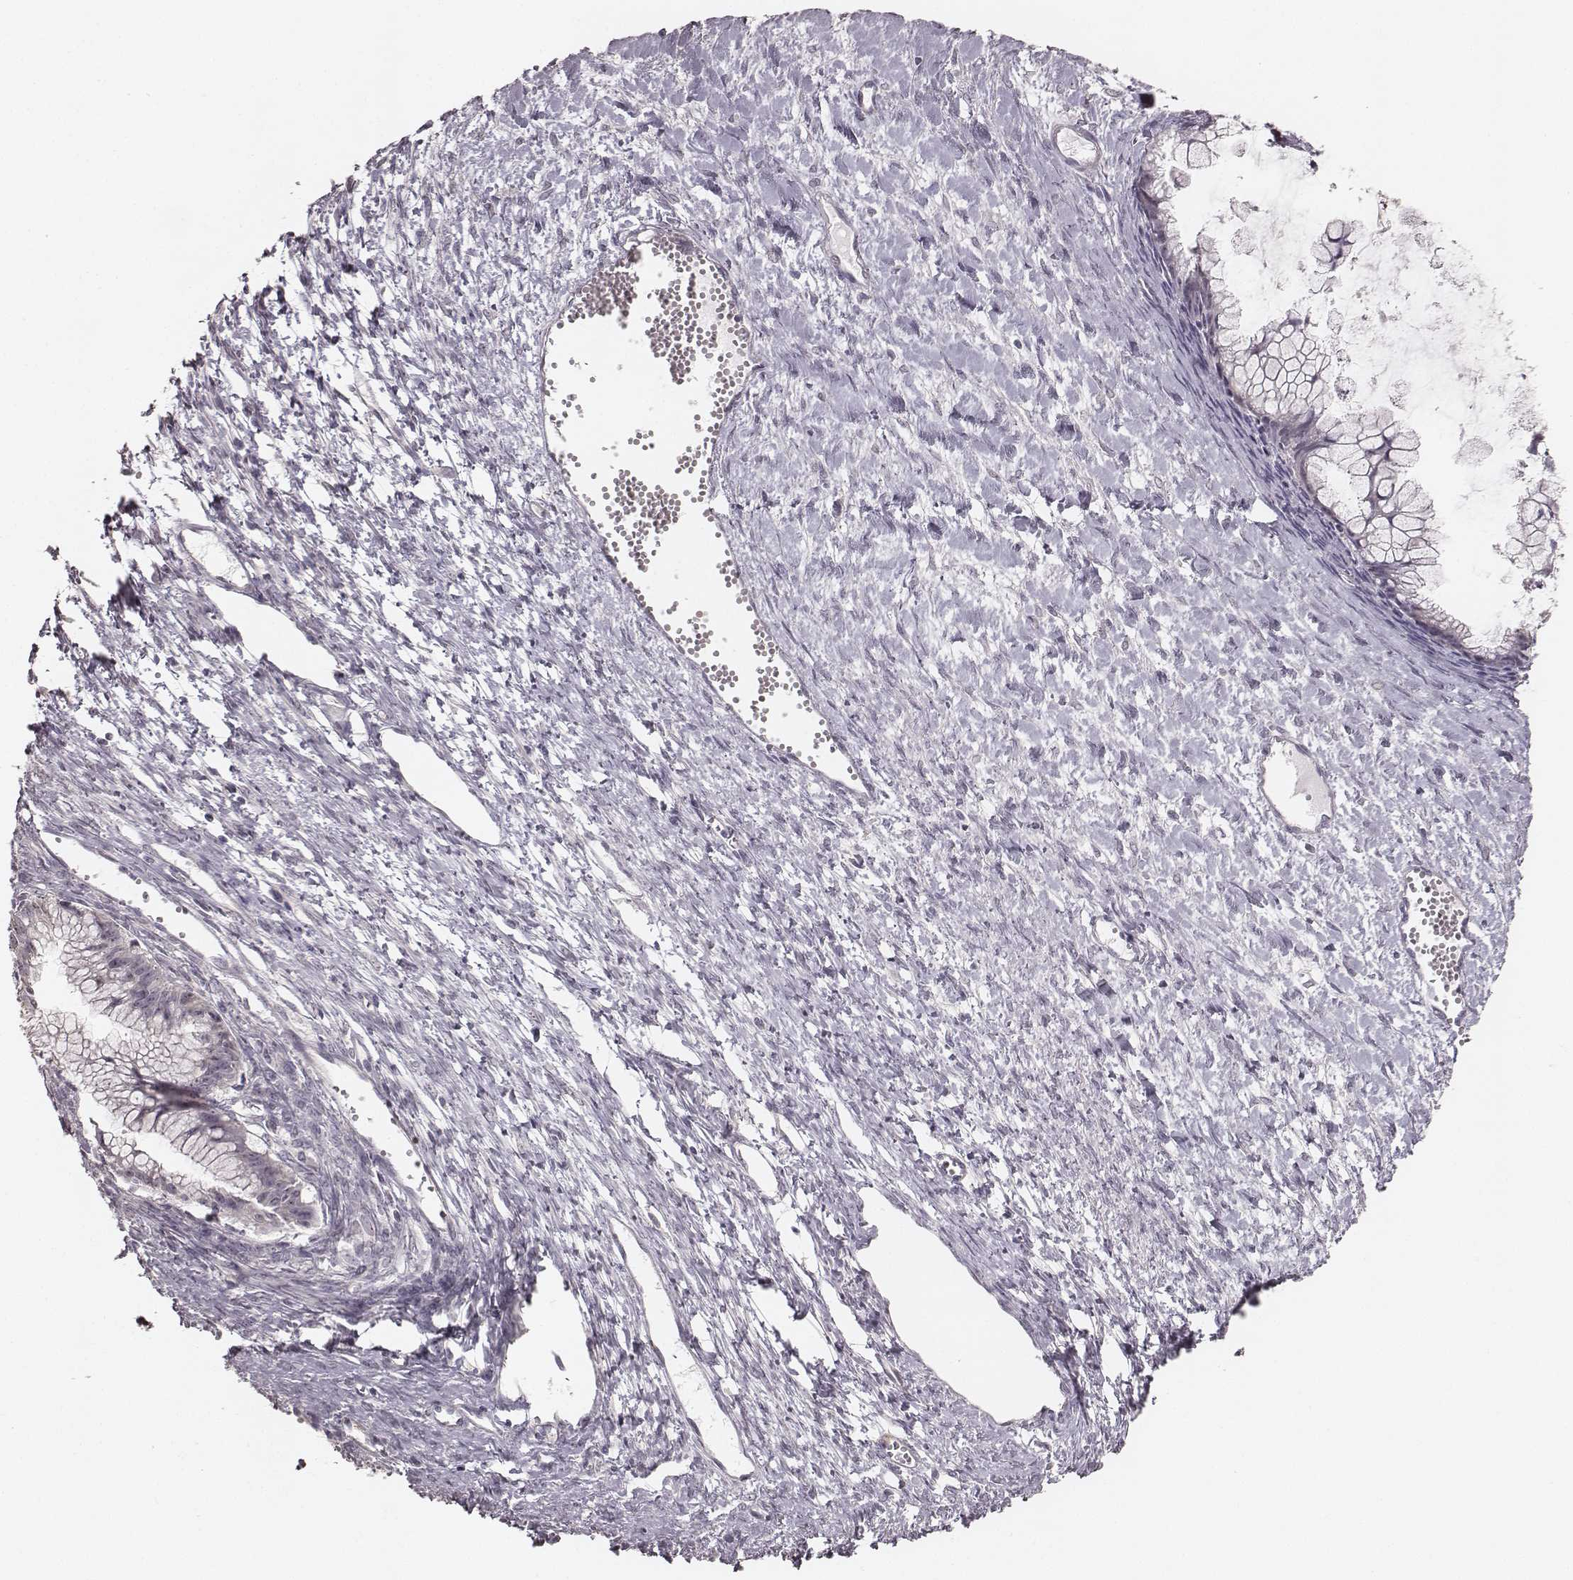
{"staining": {"intensity": "negative", "quantity": "none", "location": "none"}, "tissue": "ovarian cancer", "cell_type": "Tumor cells", "image_type": "cancer", "snomed": [{"axis": "morphology", "description": "Cystadenocarcinoma, mucinous, NOS"}, {"axis": "topography", "description": "Ovary"}], "caption": "Human mucinous cystadenocarcinoma (ovarian) stained for a protein using immunohistochemistry (IHC) shows no positivity in tumor cells.", "gene": "LY6K", "patient": {"sex": "female", "age": 41}}